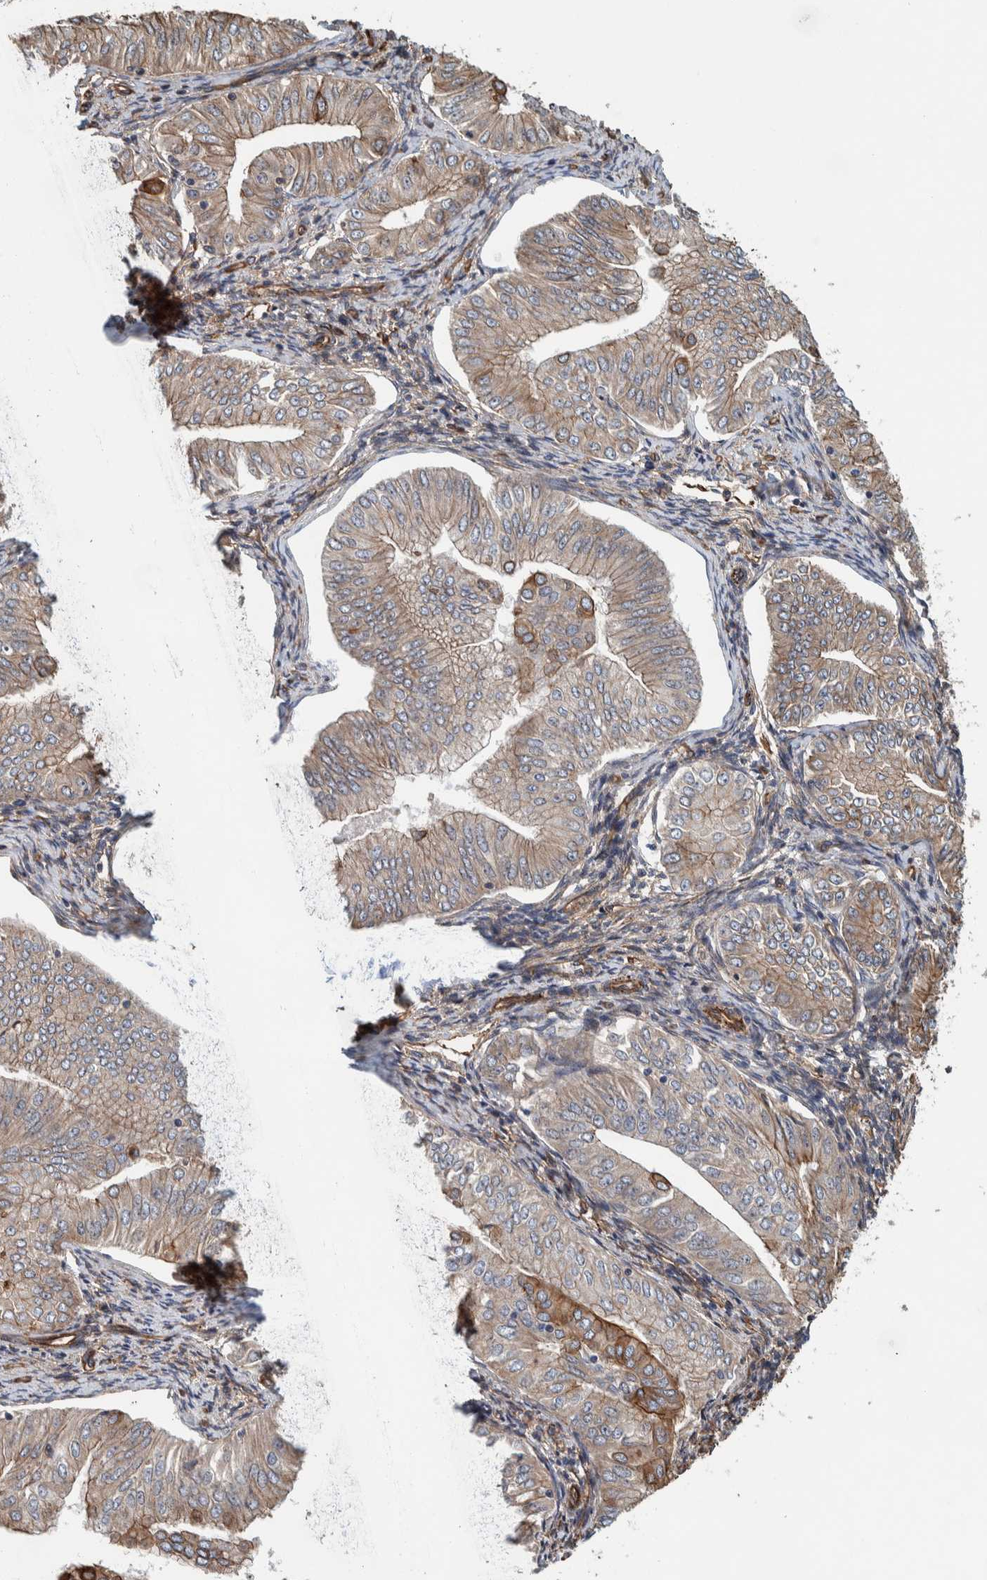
{"staining": {"intensity": "moderate", "quantity": "<25%", "location": "cytoplasmic/membranous"}, "tissue": "endometrial cancer", "cell_type": "Tumor cells", "image_type": "cancer", "snomed": [{"axis": "morphology", "description": "Normal tissue, NOS"}, {"axis": "morphology", "description": "Adenocarcinoma, NOS"}, {"axis": "topography", "description": "Endometrium"}], "caption": "Tumor cells demonstrate moderate cytoplasmic/membranous staining in about <25% of cells in adenocarcinoma (endometrial).", "gene": "PKD1L1", "patient": {"sex": "female", "age": 53}}